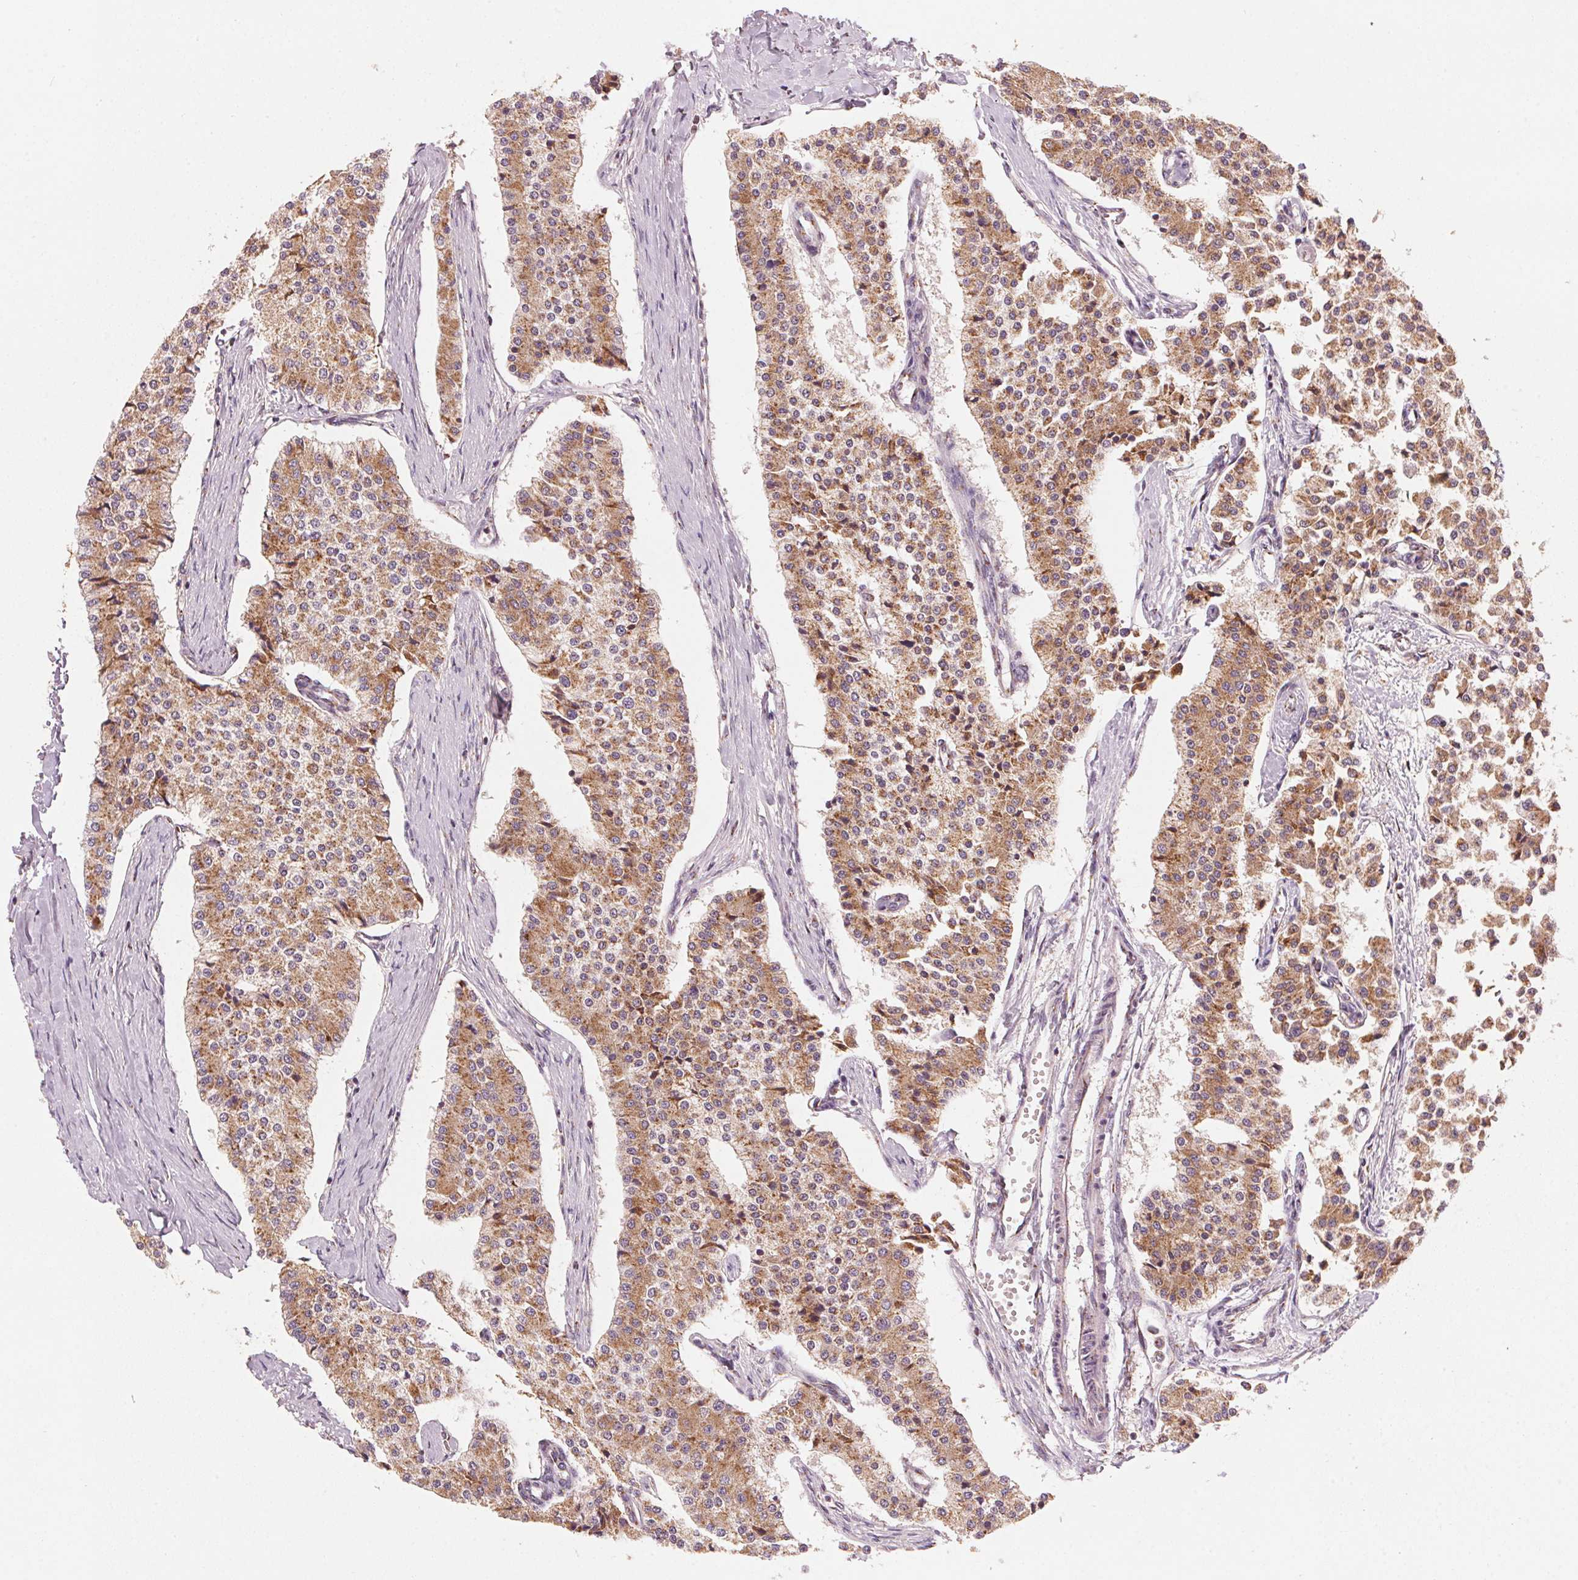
{"staining": {"intensity": "moderate", "quantity": ">75%", "location": "cytoplasmic/membranous"}, "tissue": "carcinoid", "cell_type": "Tumor cells", "image_type": "cancer", "snomed": [{"axis": "morphology", "description": "Carcinoid, malignant, NOS"}, {"axis": "topography", "description": "Colon"}], "caption": "An image of carcinoid stained for a protein demonstrates moderate cytoplasmic/membranous brown staining in tumor cells.", "gene": "TOMM70", "patient": {"sex": "female", "age": 52}}